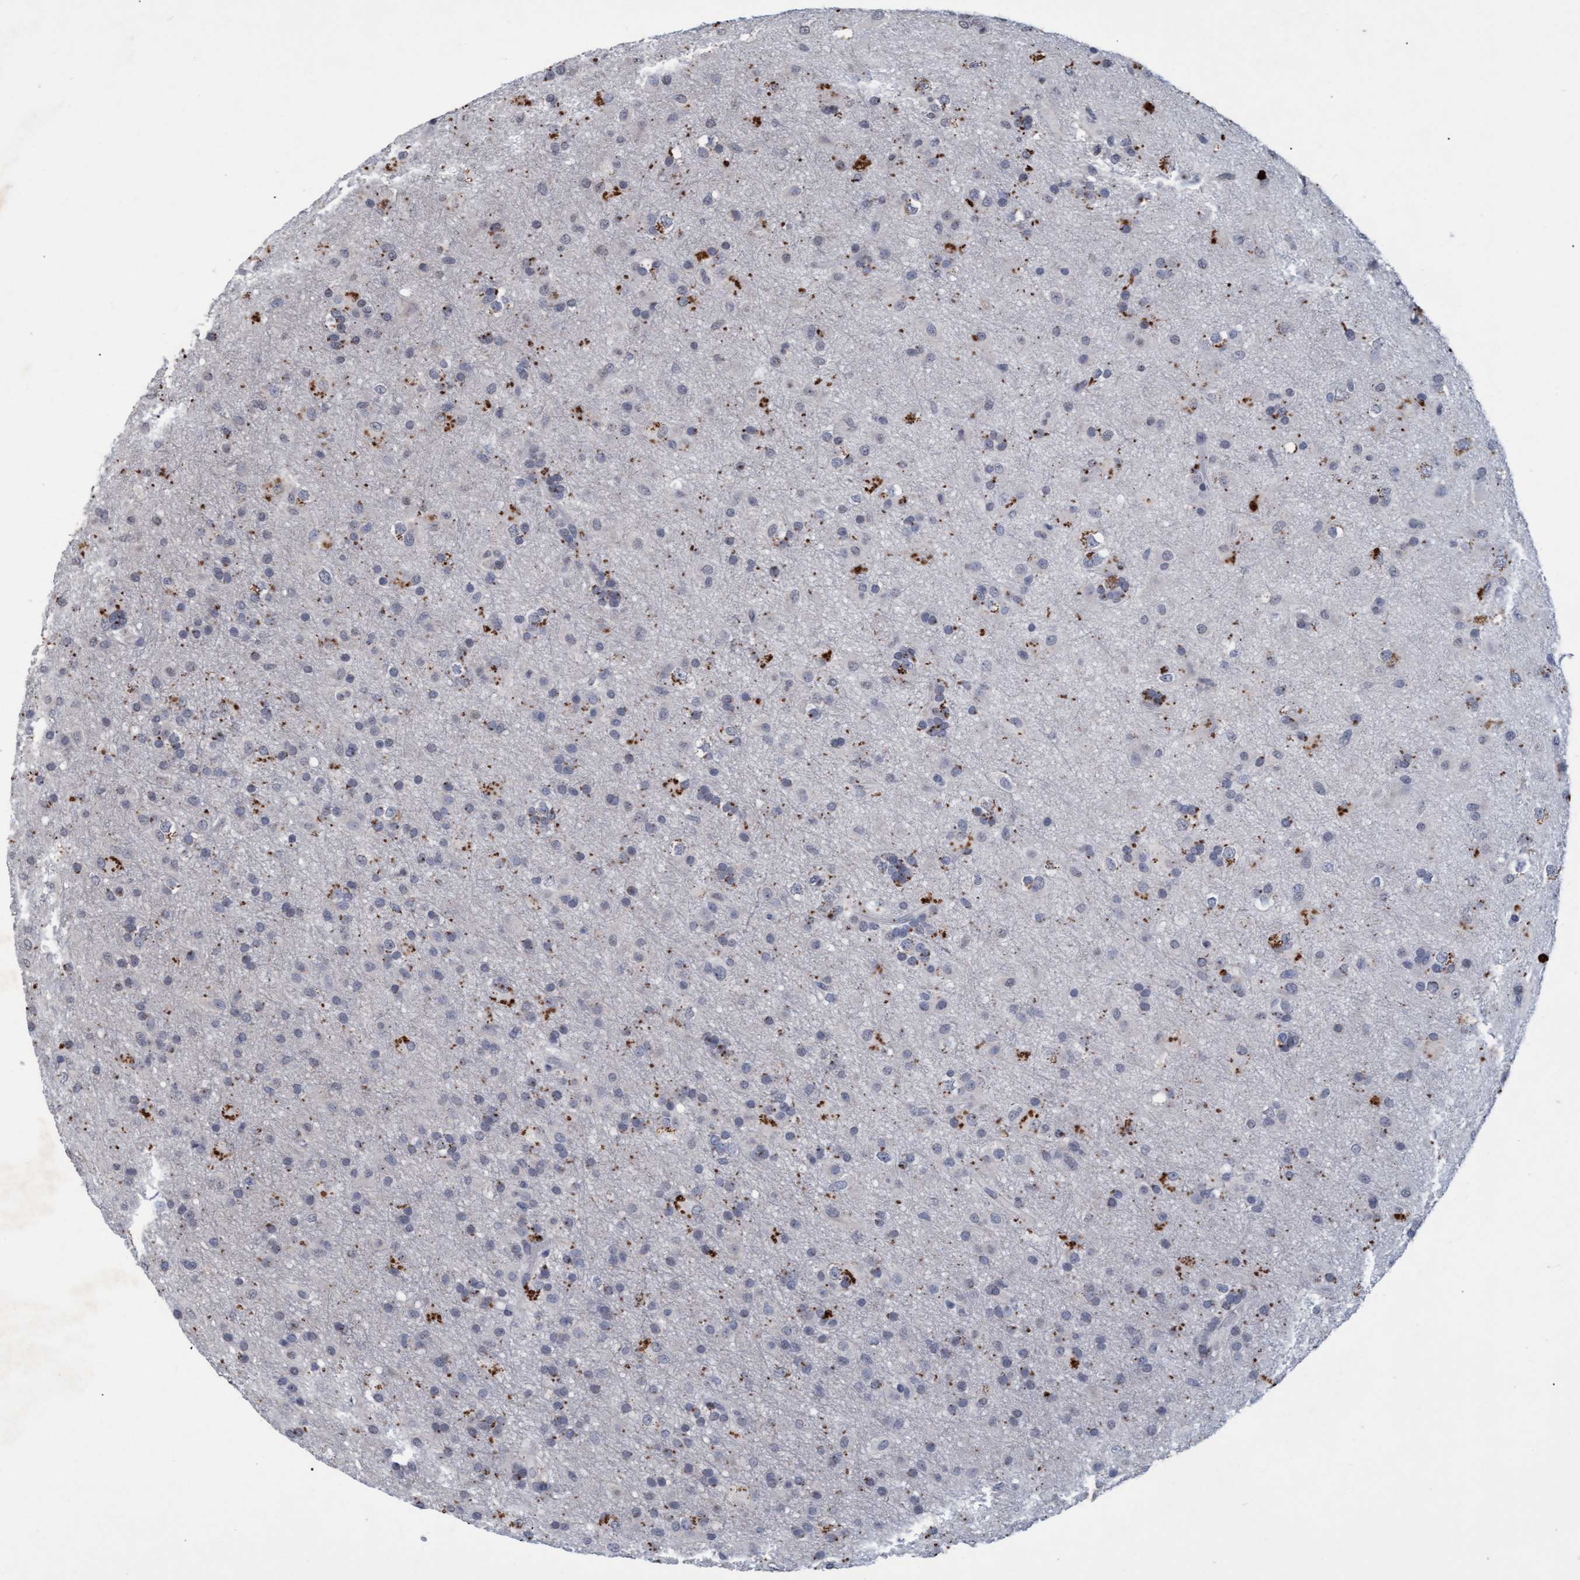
{"staining": {"intensity": "negative", "quantity": "none", "location": "none"}, "tissue": "glioma", "cell_type": "Tumor cells", "image_type": "cancer", "snomed": [{"axis": "morphology", "description": "Glioma, malignant, Low grade"}, {"axis": "topography", "description": "Brain"}], "caption": "Histopathology image shows no significant protein expression in tumor cells of glioma.", "gene": "GALC", "patient": {"sex": "male", "age": 65}}